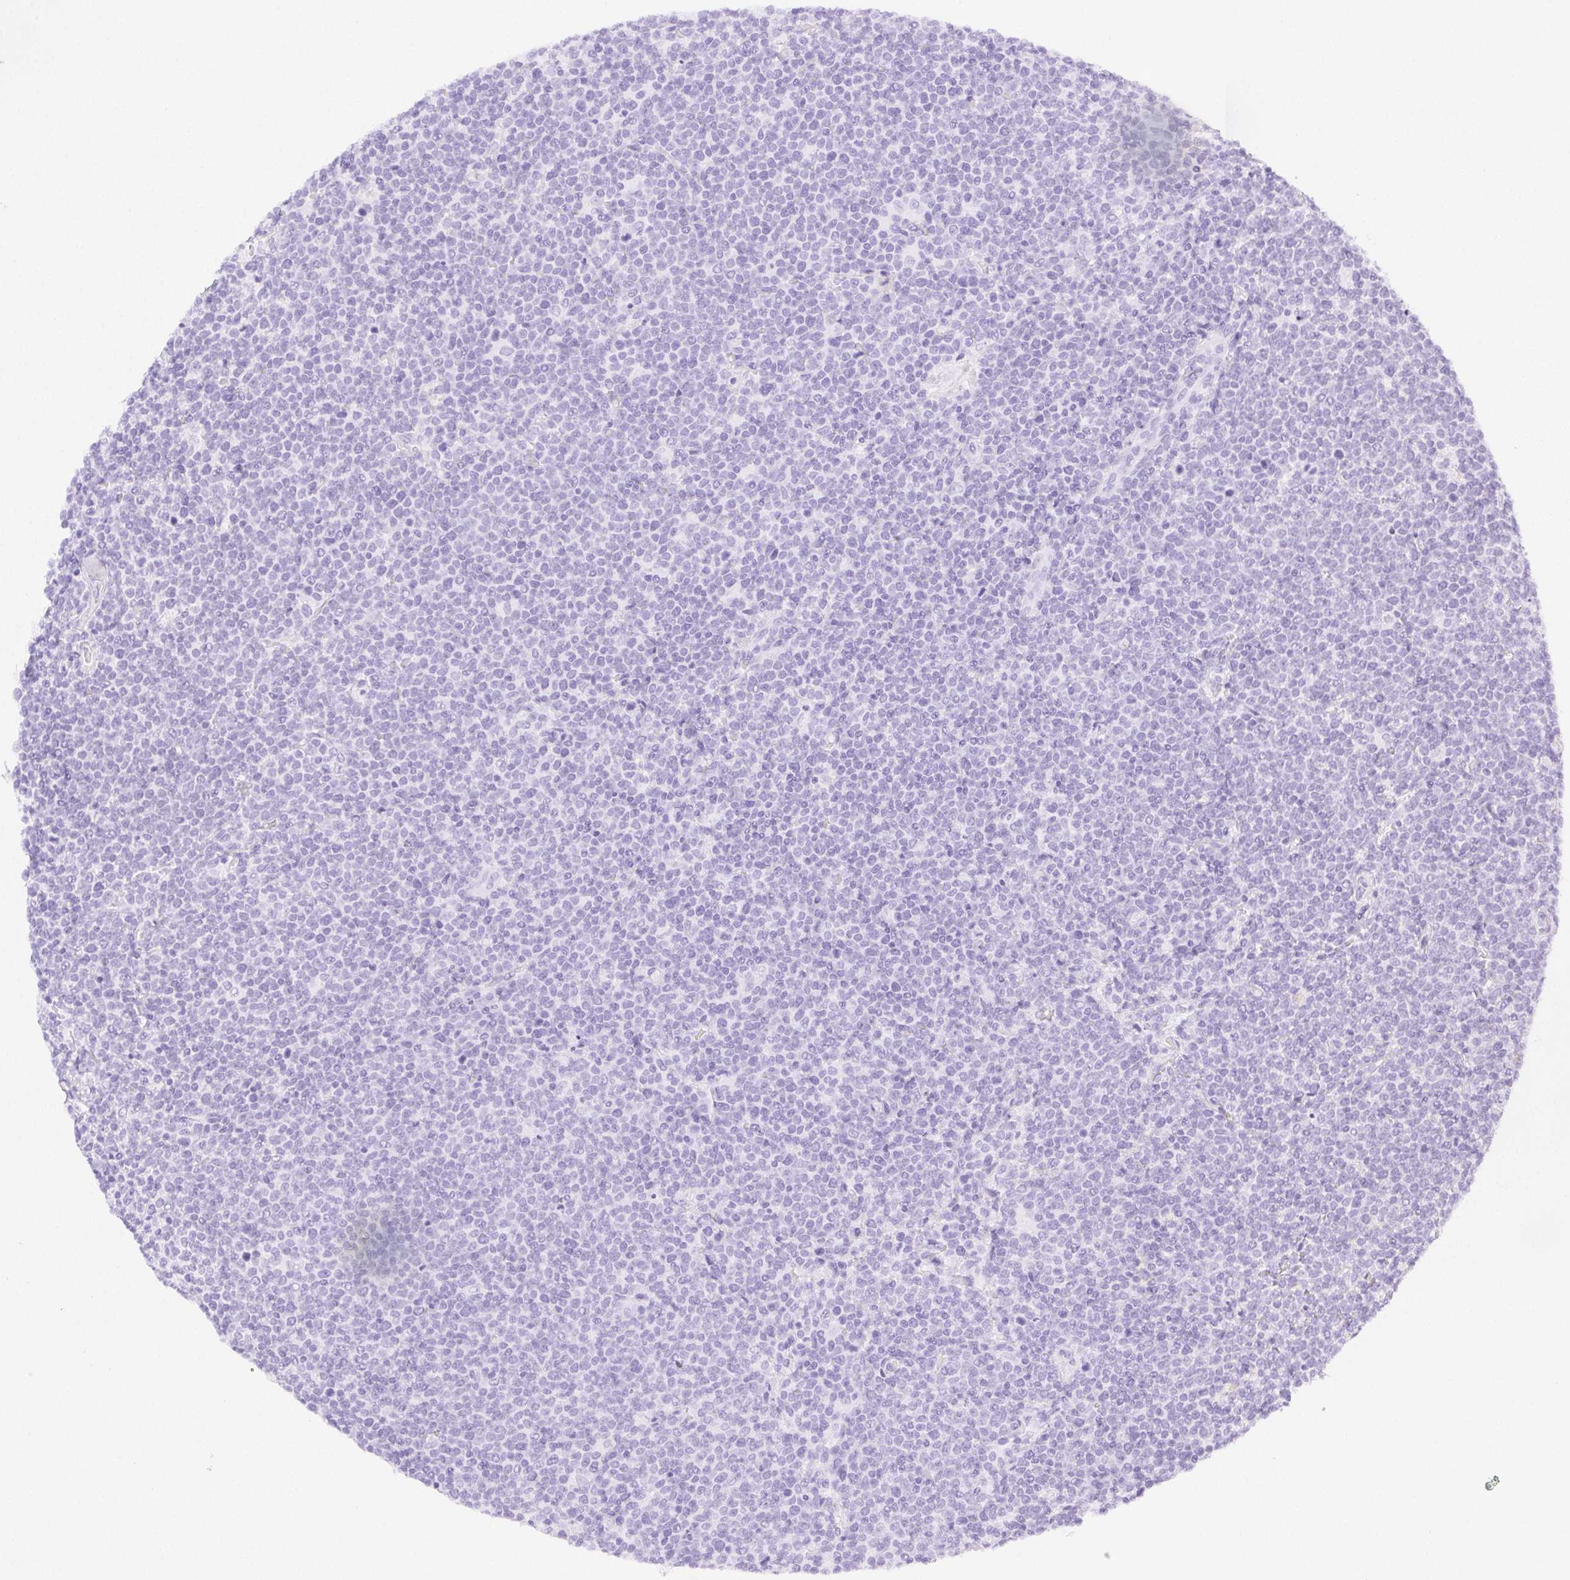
{"staining": {"intensity": "negative", "quantity": "none", "location": "none"}, "tissue": "lymphoma", "cell_type": "Tumor cells", "image_type": "cancer", "snomed": [{"axis": "morphology", "description": "Malignant lymphoma, non-Hodgkin's type, High grade"}, {"axis": "topography", "description": "Lymph node"}], "caption": "Tumor cells are negative for protein expression in human high-grade malignant lymphoma, non-Hodgkin's type. (DAB (3,3'-diaminobenzidine) immunohistochemistry (IHC) with hematoxylin counter stain).", "gene": "SPACA4", "patient": {"sex": "male", "age": 61}}